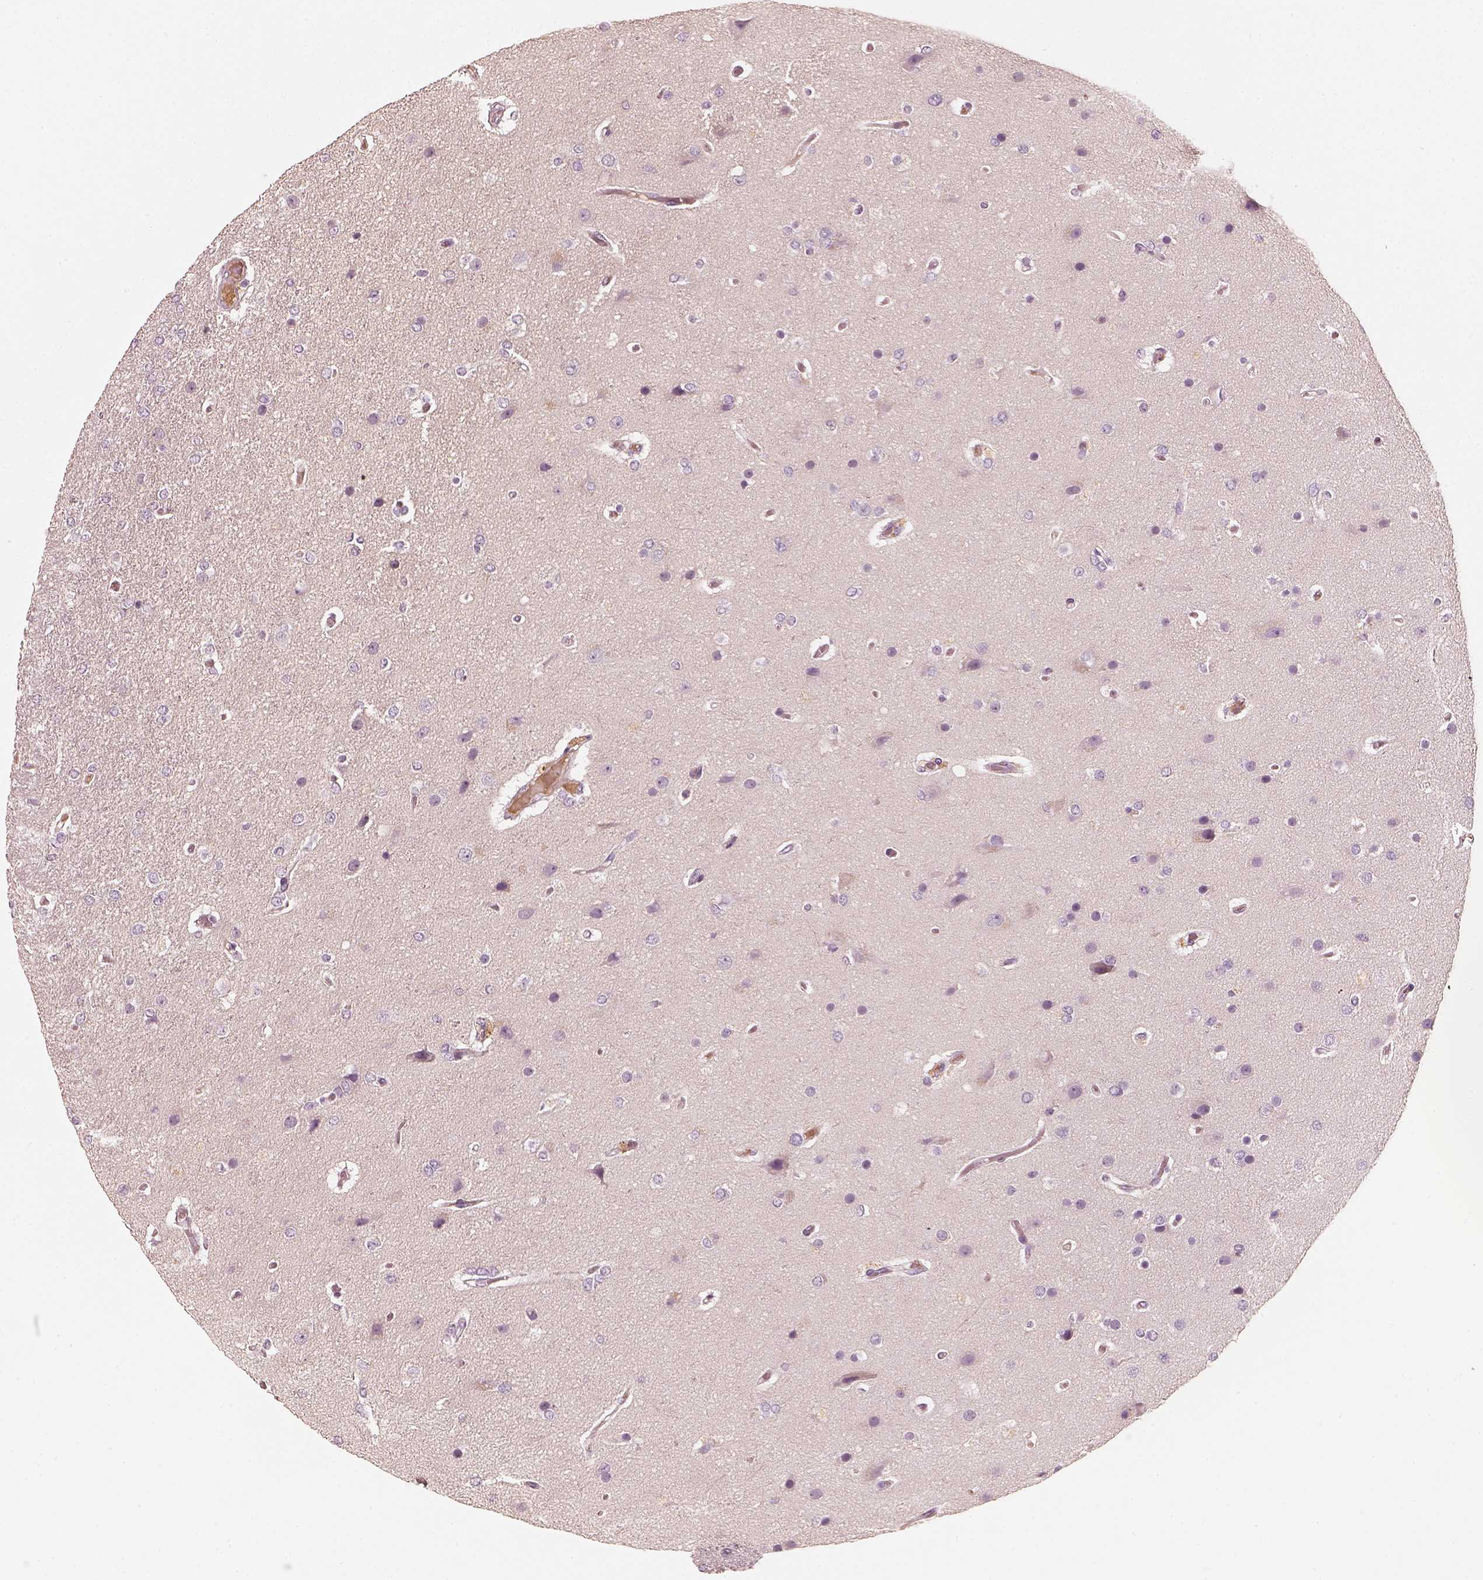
{"staining": {"intensity": "negative", "quantity": "none", "location": "none"}, "tissue": "glioma", "cell_type": "Tumor cells", "image_type": "cancer", "snomed": [{"axis": "morphology", "description": "Glioma, malignant, High grade"}, {"axis": "topography", "description": "Brain"}], "caption": "There is no significant positivity in tumor cells of glioma. The staining is performed using DAB (3,3'-diaminobenzidine) brown chromogen with nuclei counter-stained in using hematoxylin.", "gene": "RS1", "patient": {"sex": "female", "age": 61}}